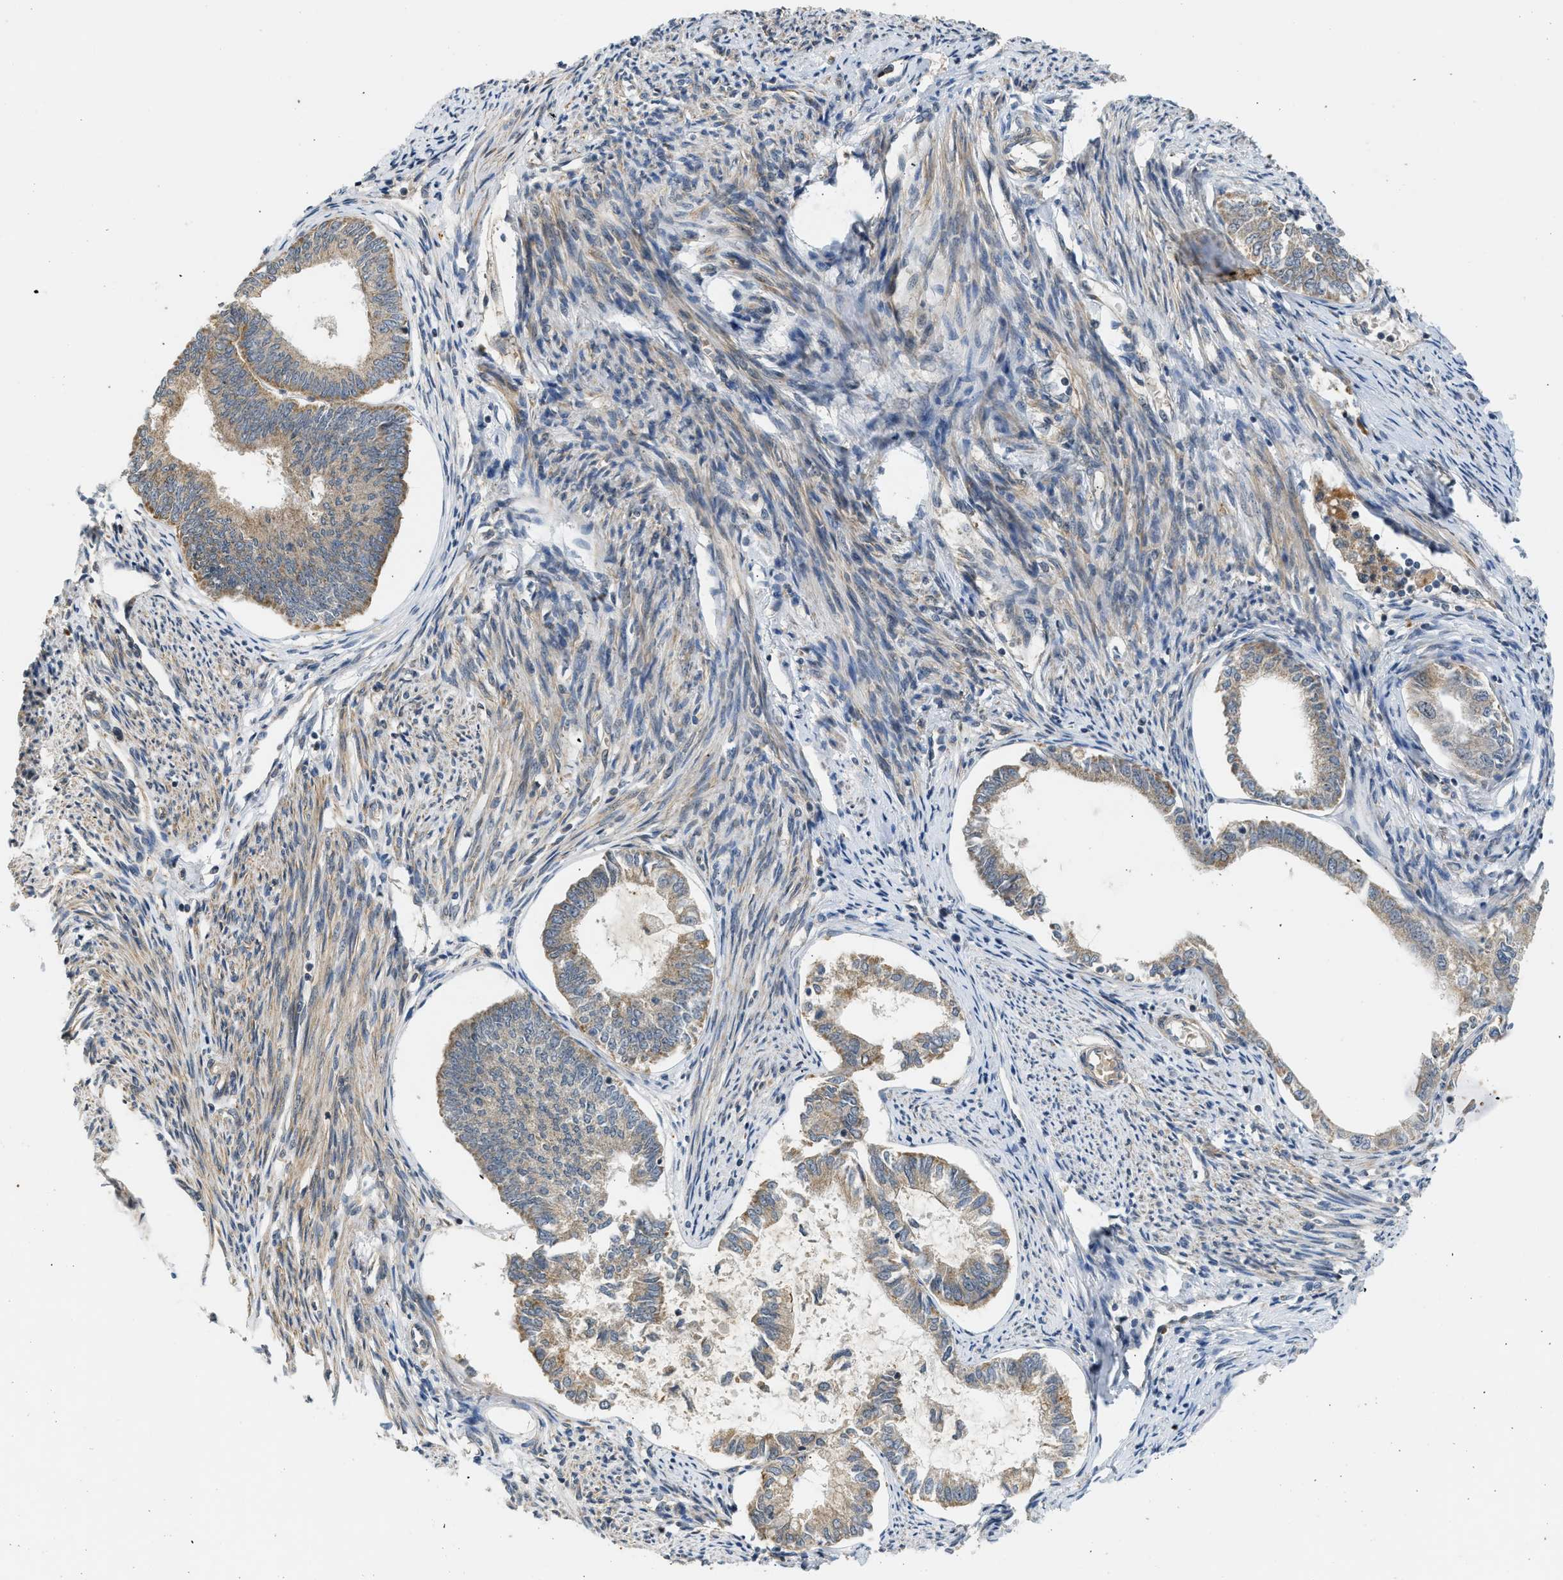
{"staining": {"intensity": "weak", "quantity": ">75%", "location": "cytoplasmic/membranous"}, "tissue": "endometrial cancer", "cell_type": "Tumor cells", "image_type": "cancer", "snomed": [{"axis": "morphology", "description": "Adenocarcinoma, NOS"}, {"axis": "topography", "description": "Endometrium"}], "caption": "Endometrial cancer was stained to show a protein in brown. There is low levels of weak cytoplasmic/membranous positivity in about >75% of tumor cells.", "gene": "ADCY8", "patient": {"sex": "female", "age": 86}}